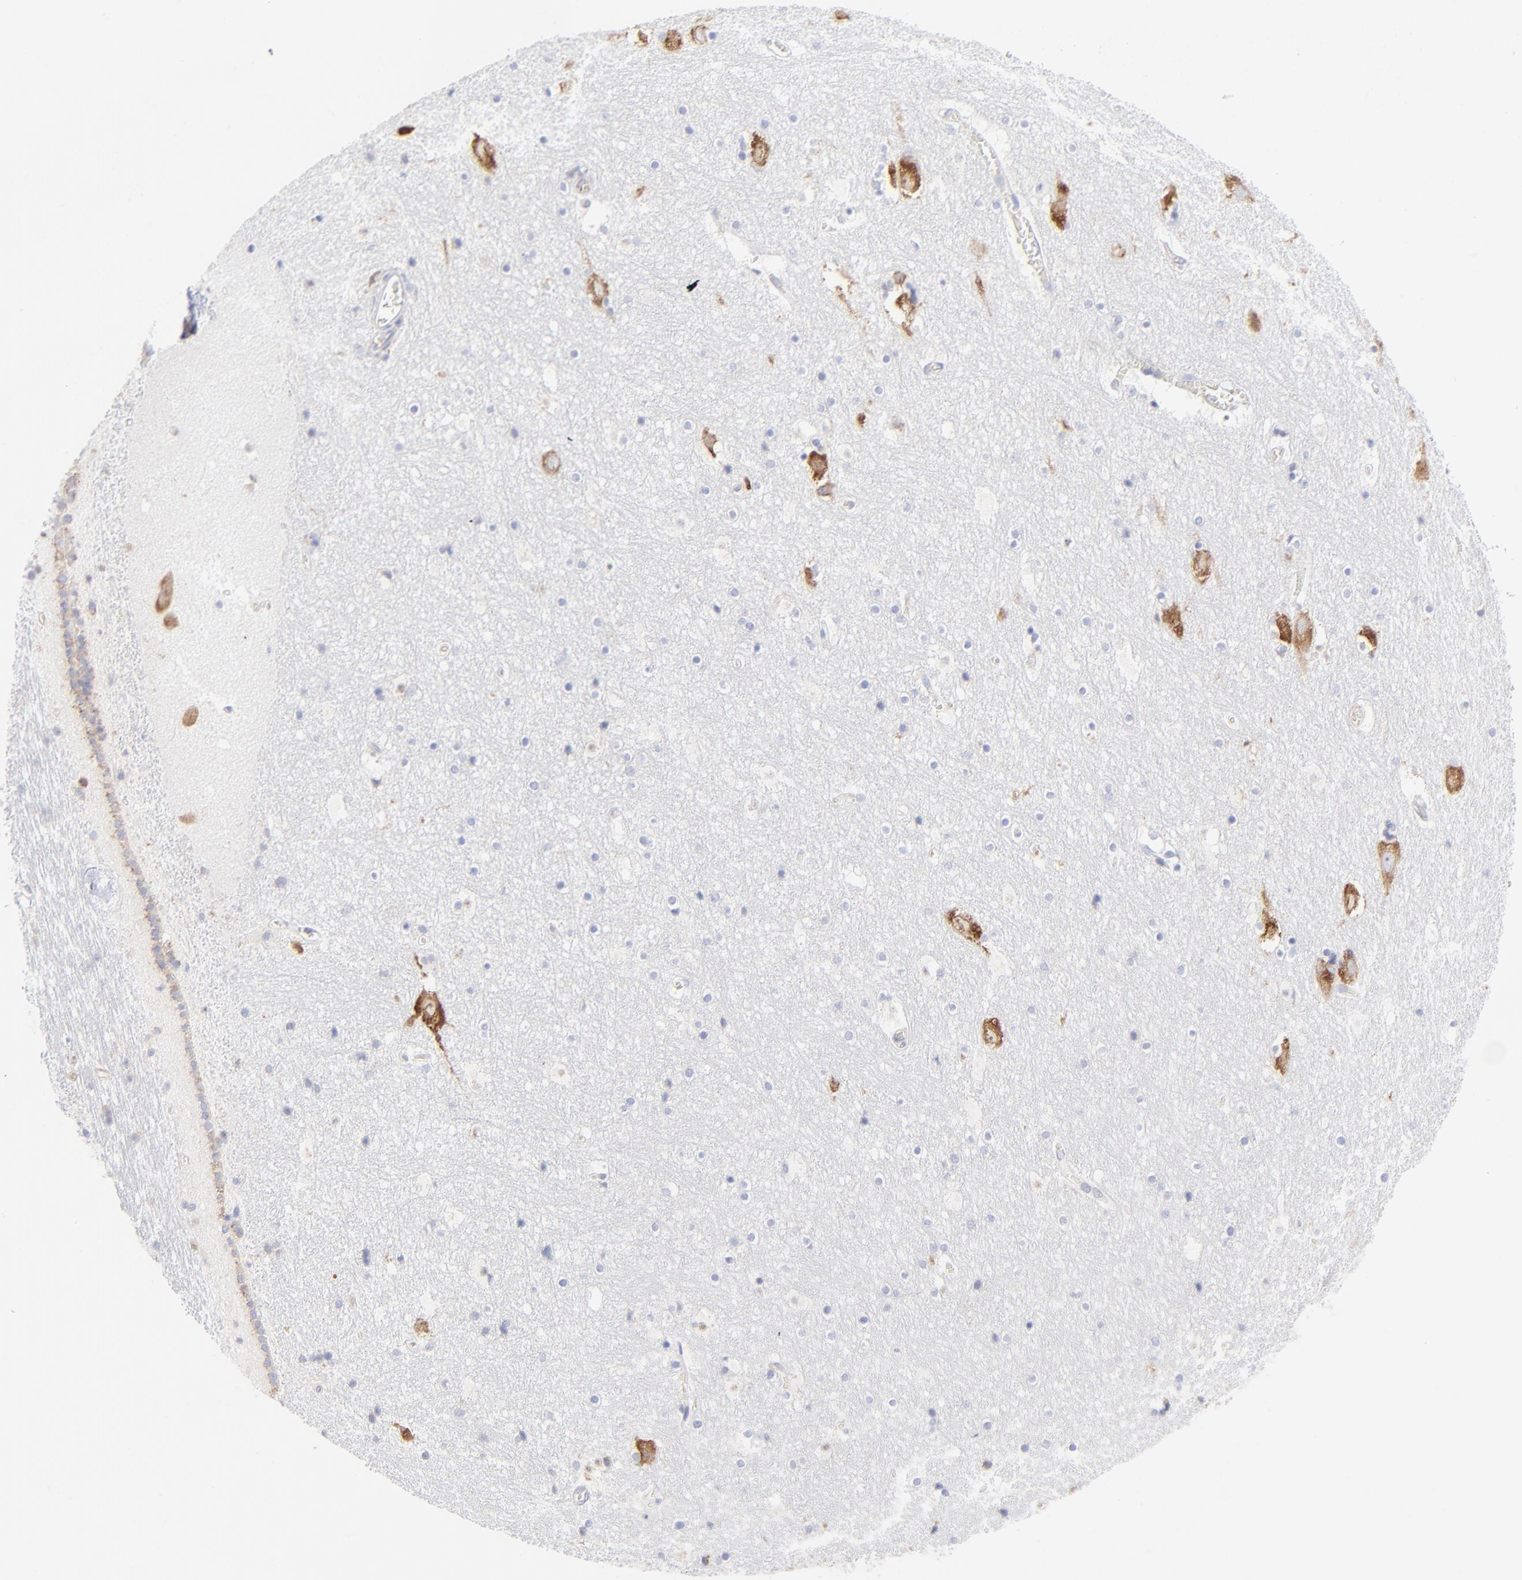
{"staining": {"intensity": "negative", "quantity": "none", "location": "none"}, "tissue": "hippocampus", "cell_type": "Glial cells", "image_type": "normal", "snomed": [{"axis": "morphology", "description": "Normal tissue, NOS"}, {"axis": "topography", "description": "Hippocampus"}], "caption": "Protein analysis of normal hippocampus demonstrates no significant expression in glial cells.", "gene": "EIF2AK2", "patient": {"sex": "male", "age": 45}}